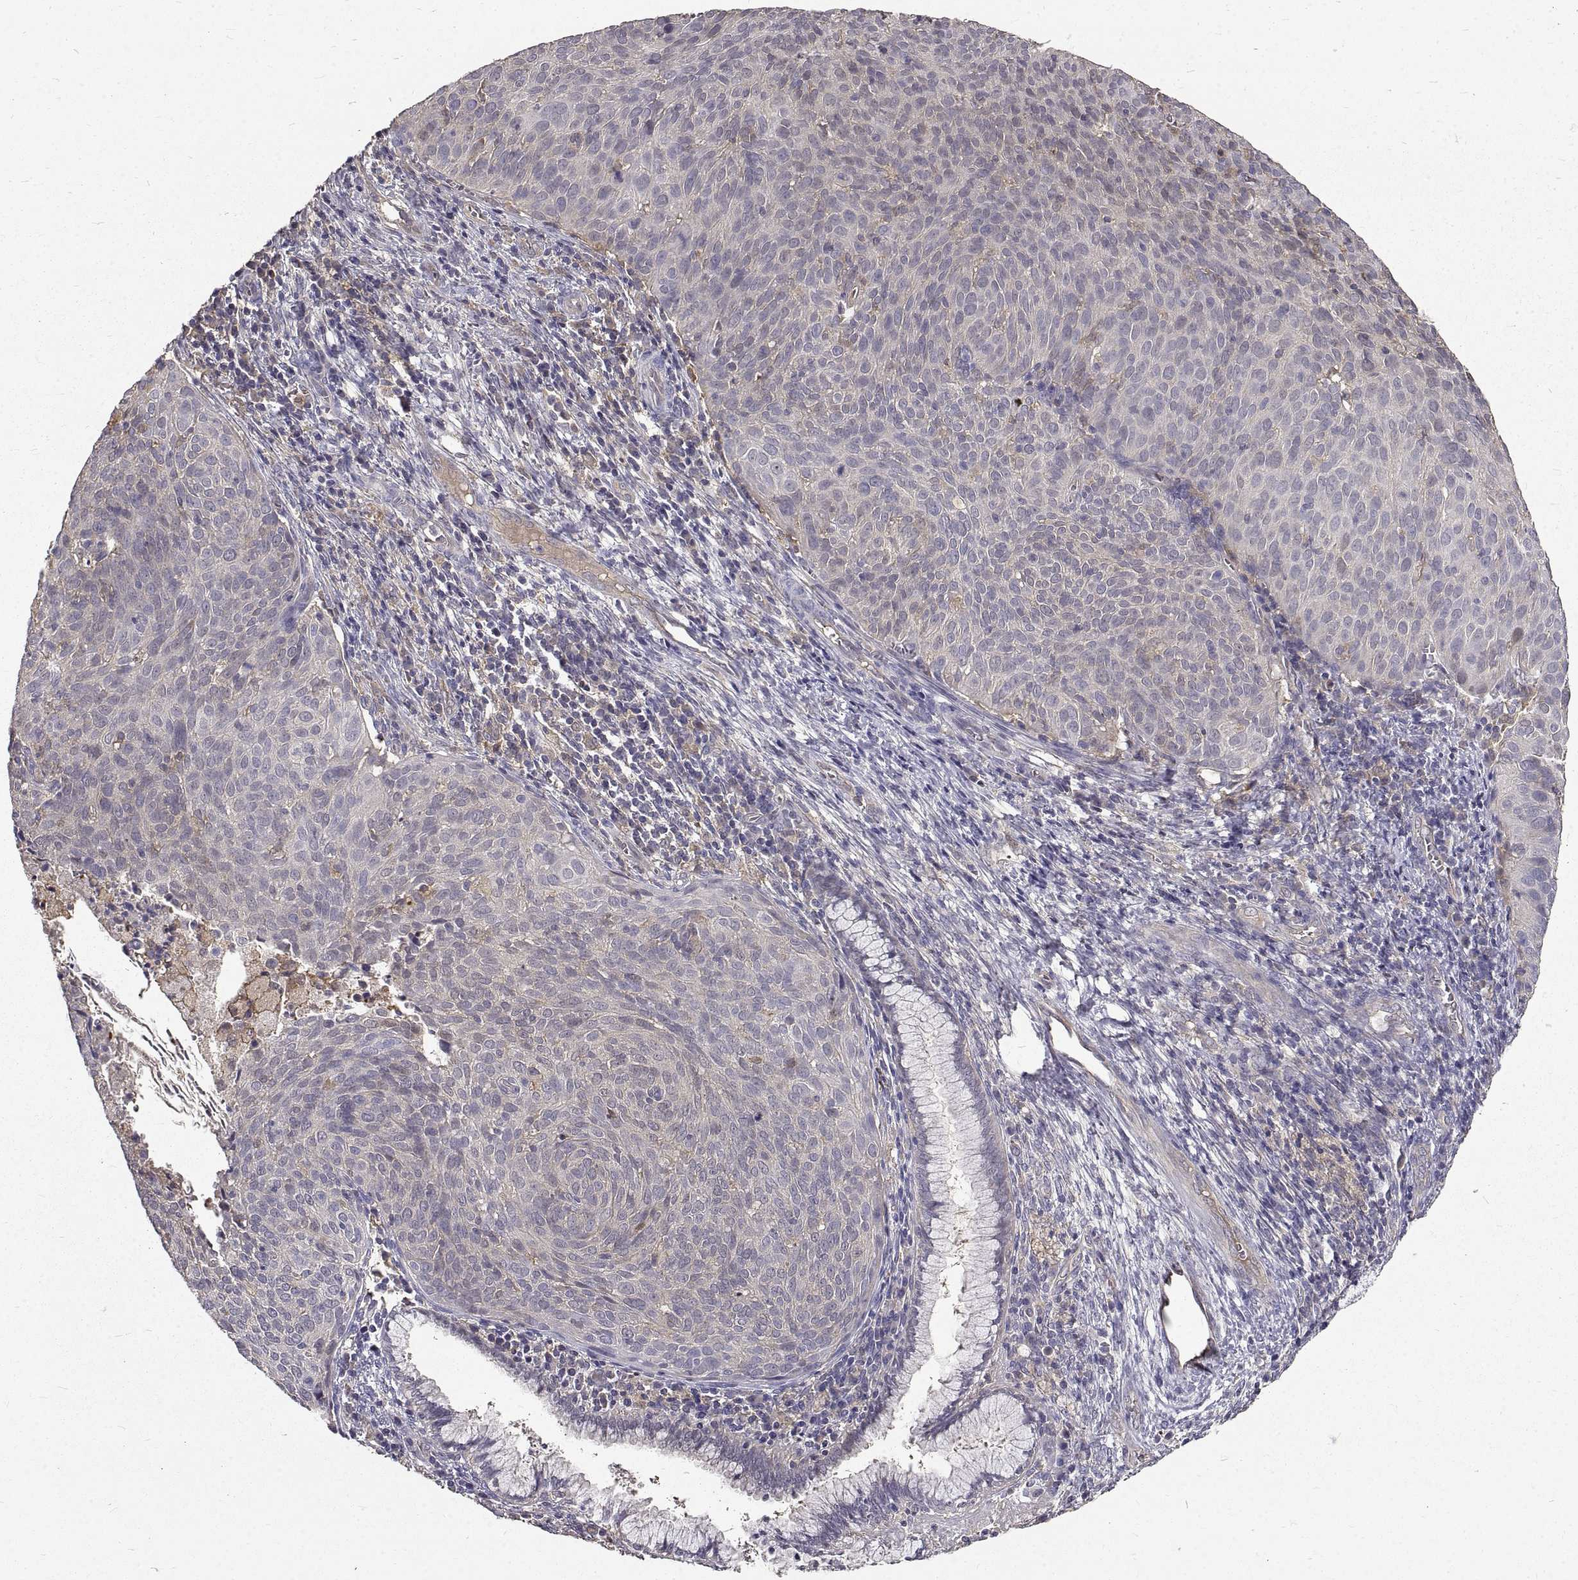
{"staining": {"intensity": "negative", "quantity": "none", "location": "none"}, "tissue": "cervical cancer", "cell_type": "Tumor cells", "image_type": "cancer", "snomed": [{"axis": "morphology", "description": "Squamous cell carcinoma, NOS"}, {"axis": "topography", "description": "Cervix"}], "caption": "The immunohistochemistry image has no significant staining in tumor cells of cervical squamous cell carcinoma tissue. The staining was performed using DAB (3,3'-diaminobenzidine) to visualize the protein expression in brown, while the nuclei were stained in blue with hematoxylin (Magnification: 20x).", "gene": "PEA15", "patient": {"sex": "female", "age": 39}}